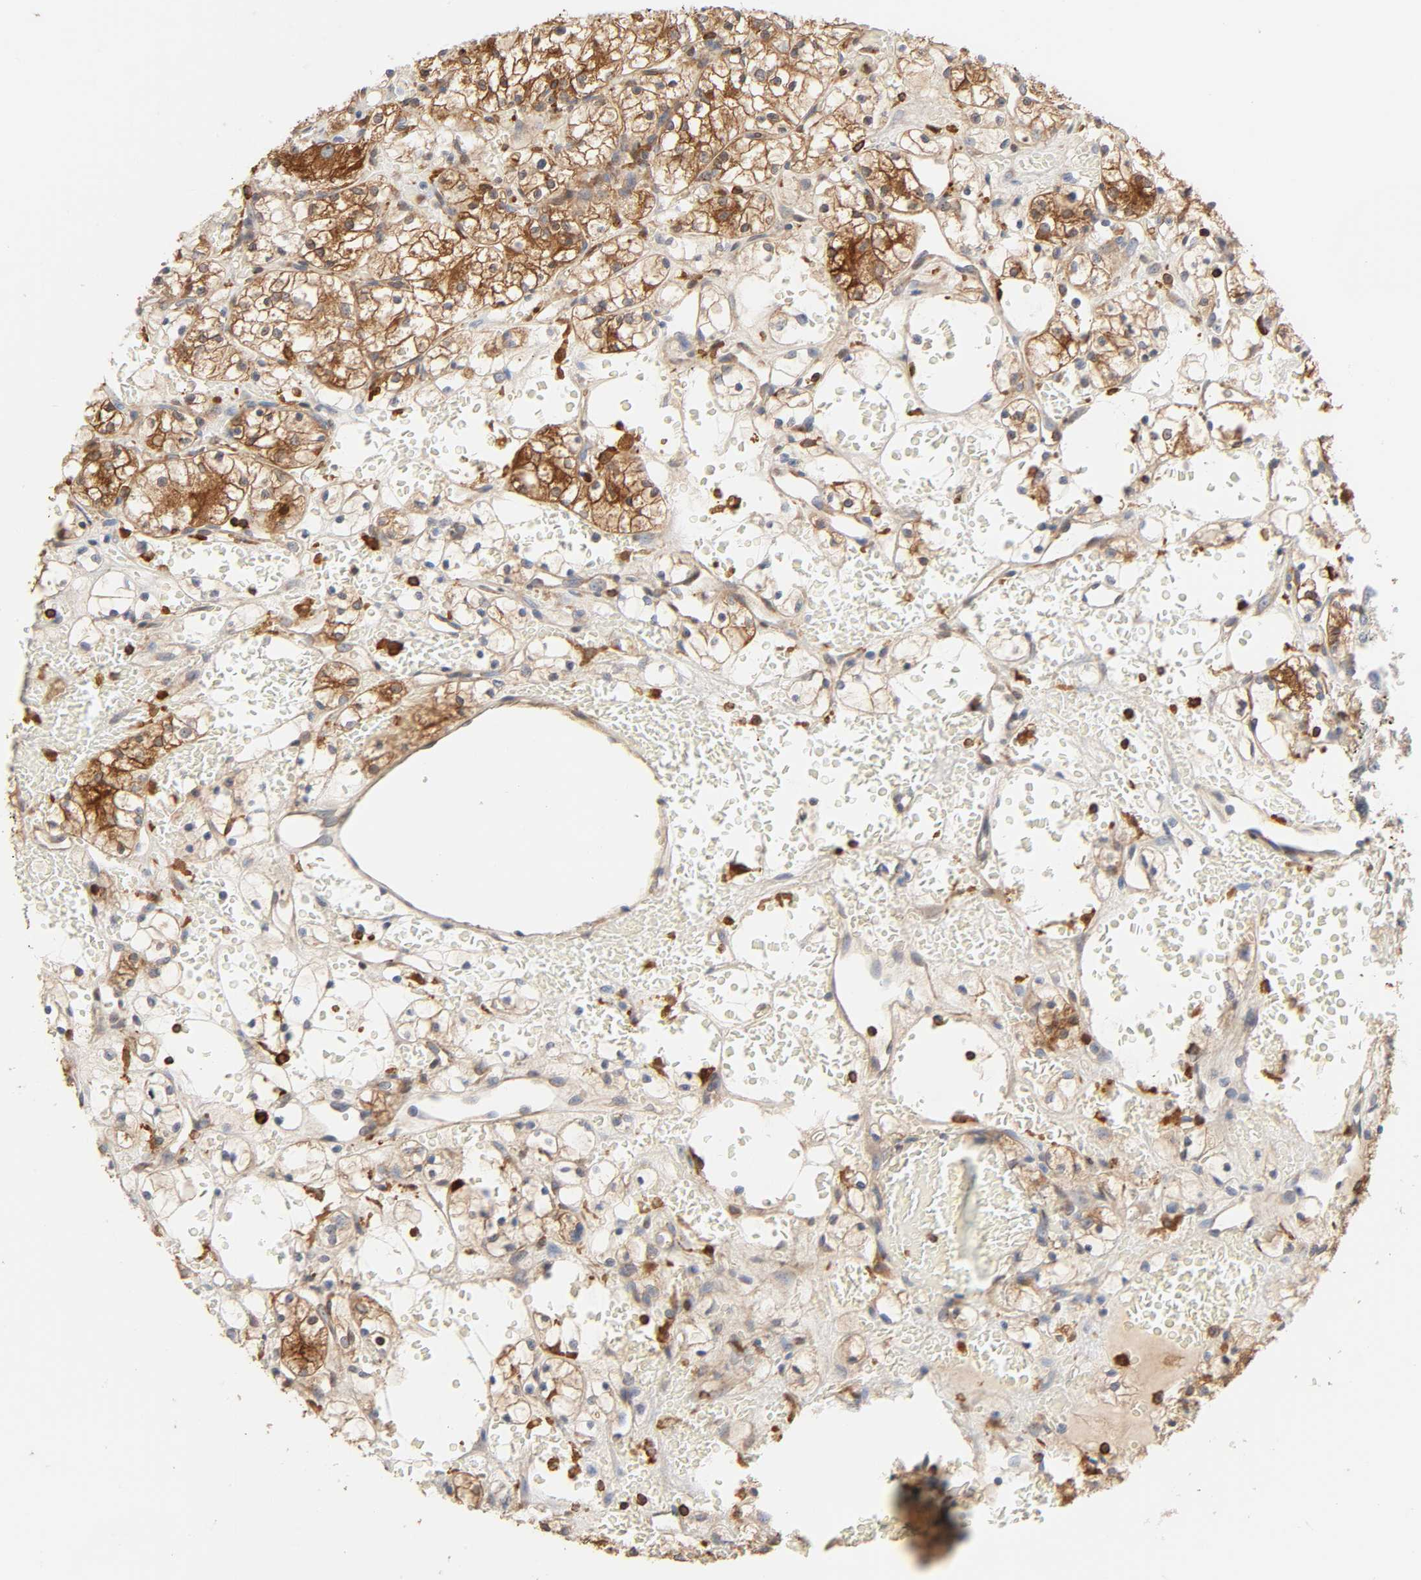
{"staining": {"intensity": "strong", "quantity": ">75%", "location": "cytoplasmic/membranous"}, "tissue": "renal cancer", "cell_type": "Tumor cells", "image_type": "cancer", "snomed": [{"axis": "morphology", "description": "Adenocarcinoma, NOS"}, {"axis": "topography", "description": "Kidney"}], "caption": "Renal cancer stained with immunohistochemistry shows strong cytoplasmic/membranous positivity in approximately >75% of tumor cells.", "gene": "BIN1", "patient": {"sex": "female", "age": 60}}